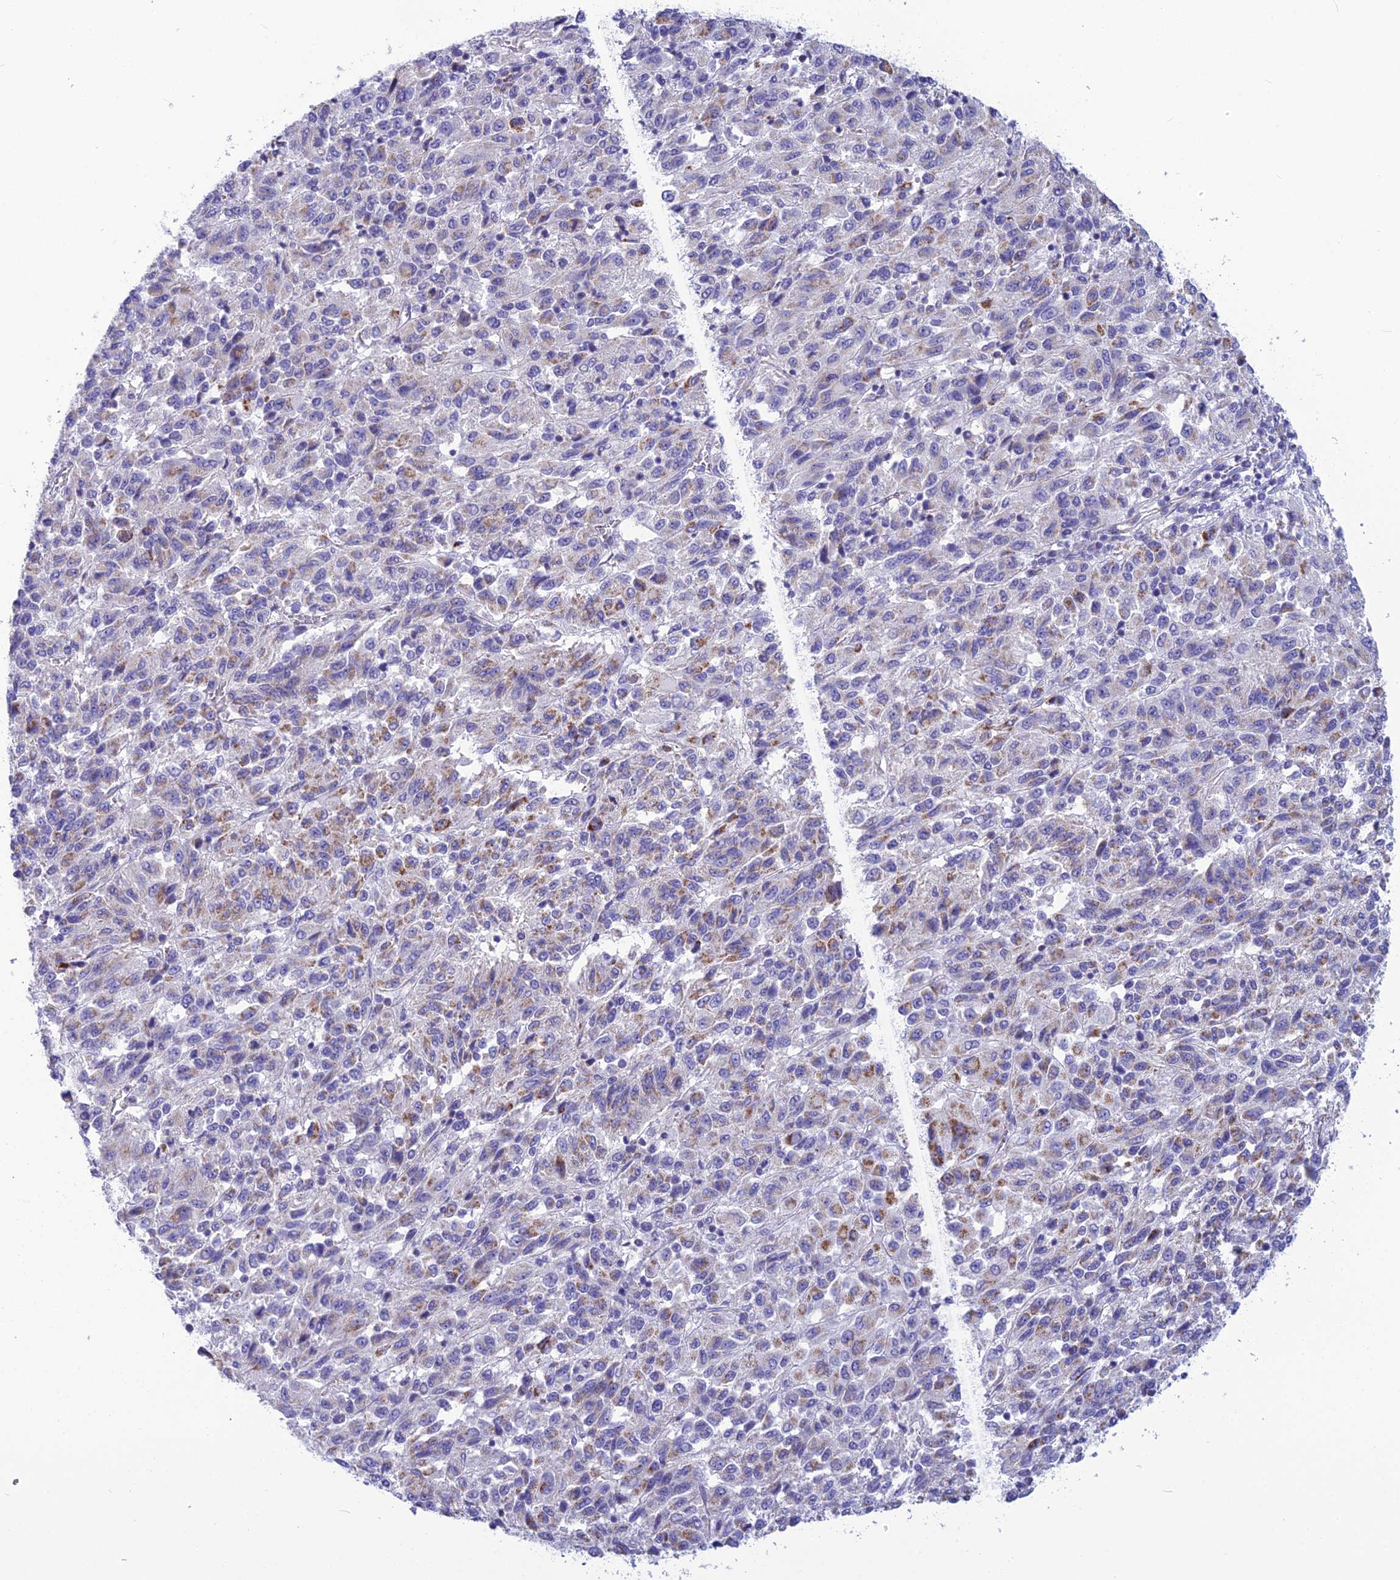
{"staining": {"intensity": "moderate", "quantity": "<25%", "location": "cytoplasmic/membranous"}, "tissue": "melanoma", "cell_type": "Tumor cells", "image_type": "cancer", "snomed": [{"axis": "morphology", "description": "Malignant melanoma, Metastatic site"}, {"axis": "topography", "description": "Lung"}], "caption": "Immunohistochemical staining of human melanoma demonstrates low levels of moderate cytoplasmic/membranous protein staining in about <25% of tumor cells. The staining is performed using DAB brown chromogen to label protein expression. The nuclei are counter-stained blue using hematoxylin.", "gene": "POMGNT1", "patient": {"sex": "male", "age": 64}}